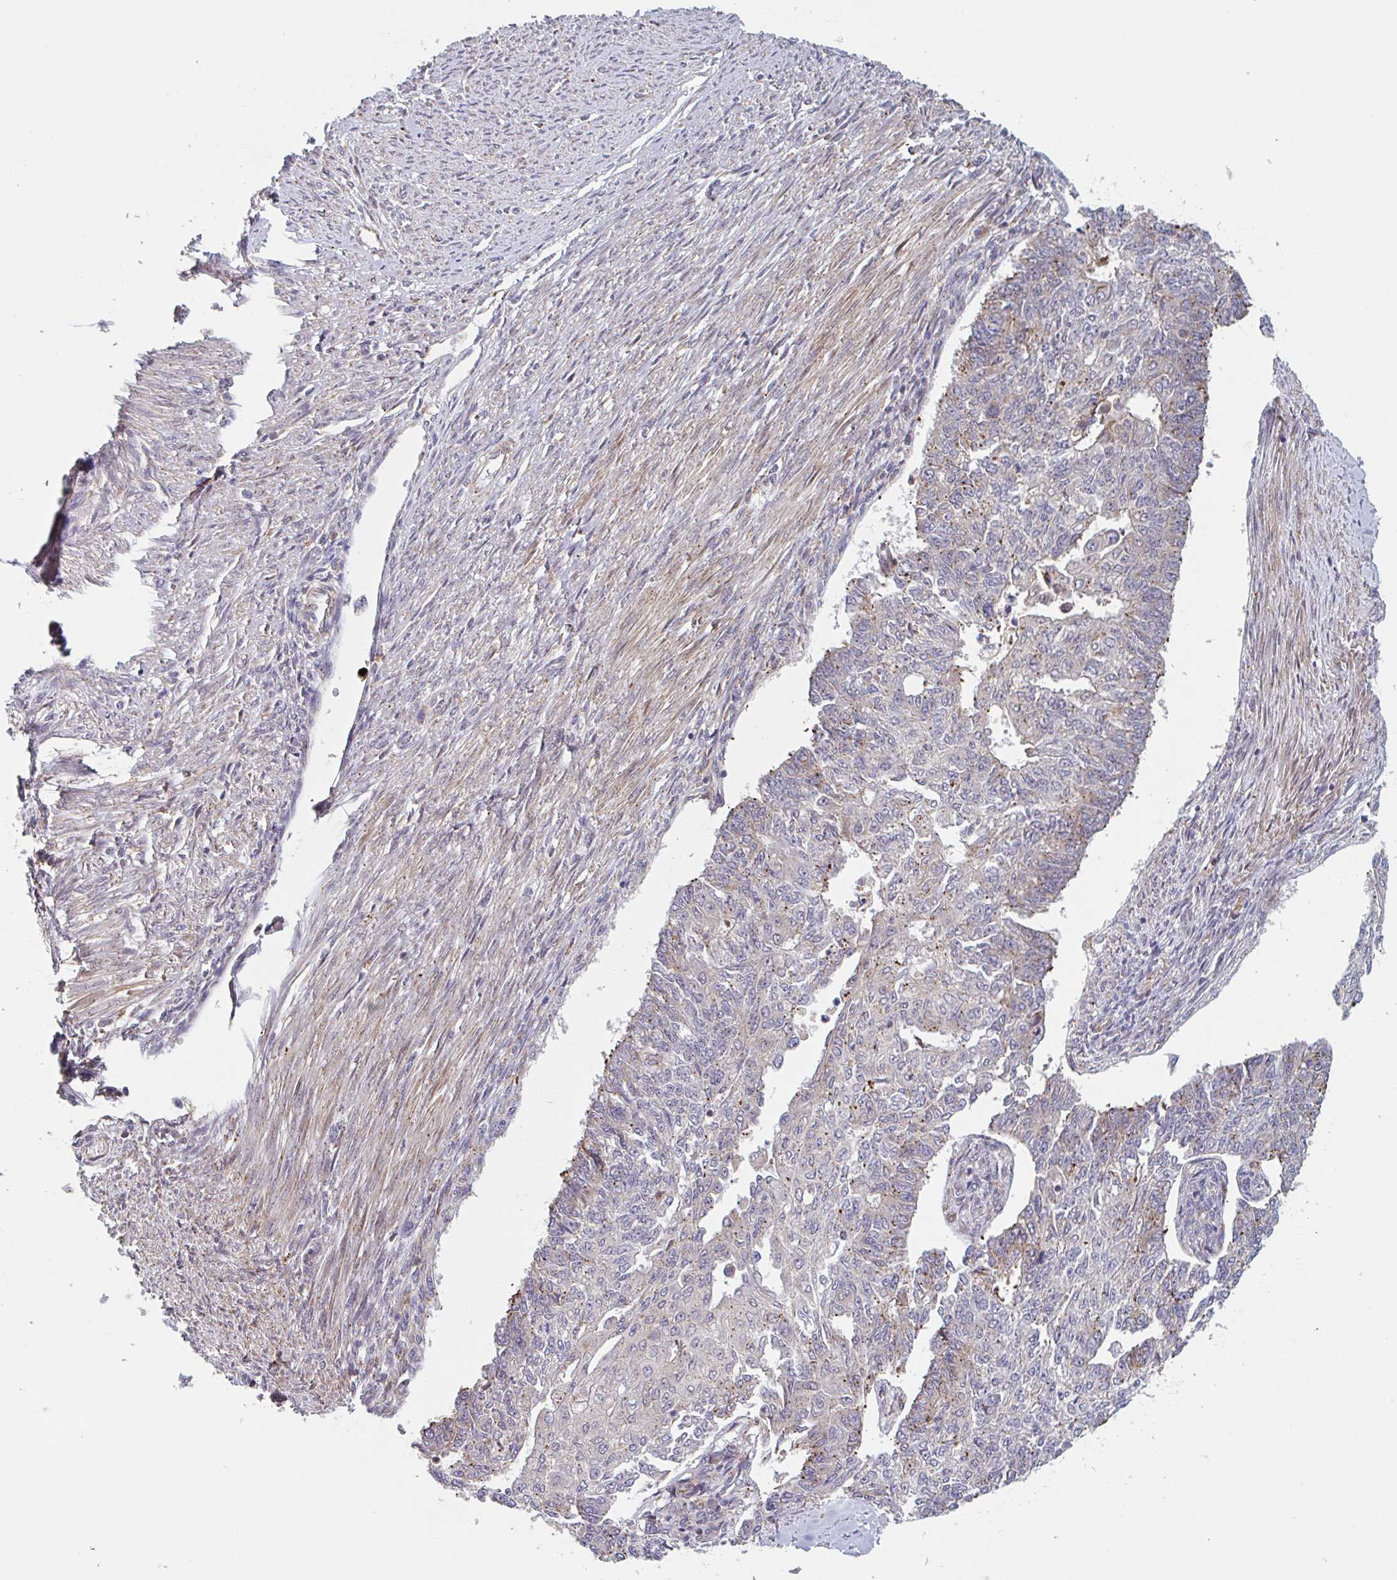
{"staining": {"intensity": "weak", "quantity": "<25%", "location": "cytoplasmic/membranous"}, "tissue": "endometrial cancer", "cell_type": "Tumor cells", "image_type": "cancer", "snomed": [{"axis": "morphology", "description": "Adenocarcinoma, NOS"}, {"axis": "topography", "description": "Endometrium"}], "caption": "DAB immunohistochemical staining of adenocarcinoma (endometrial) displays no significant expression in tumor cells.", "gene": "NUB1", "patient": {"sex": "female", "age": 32}}